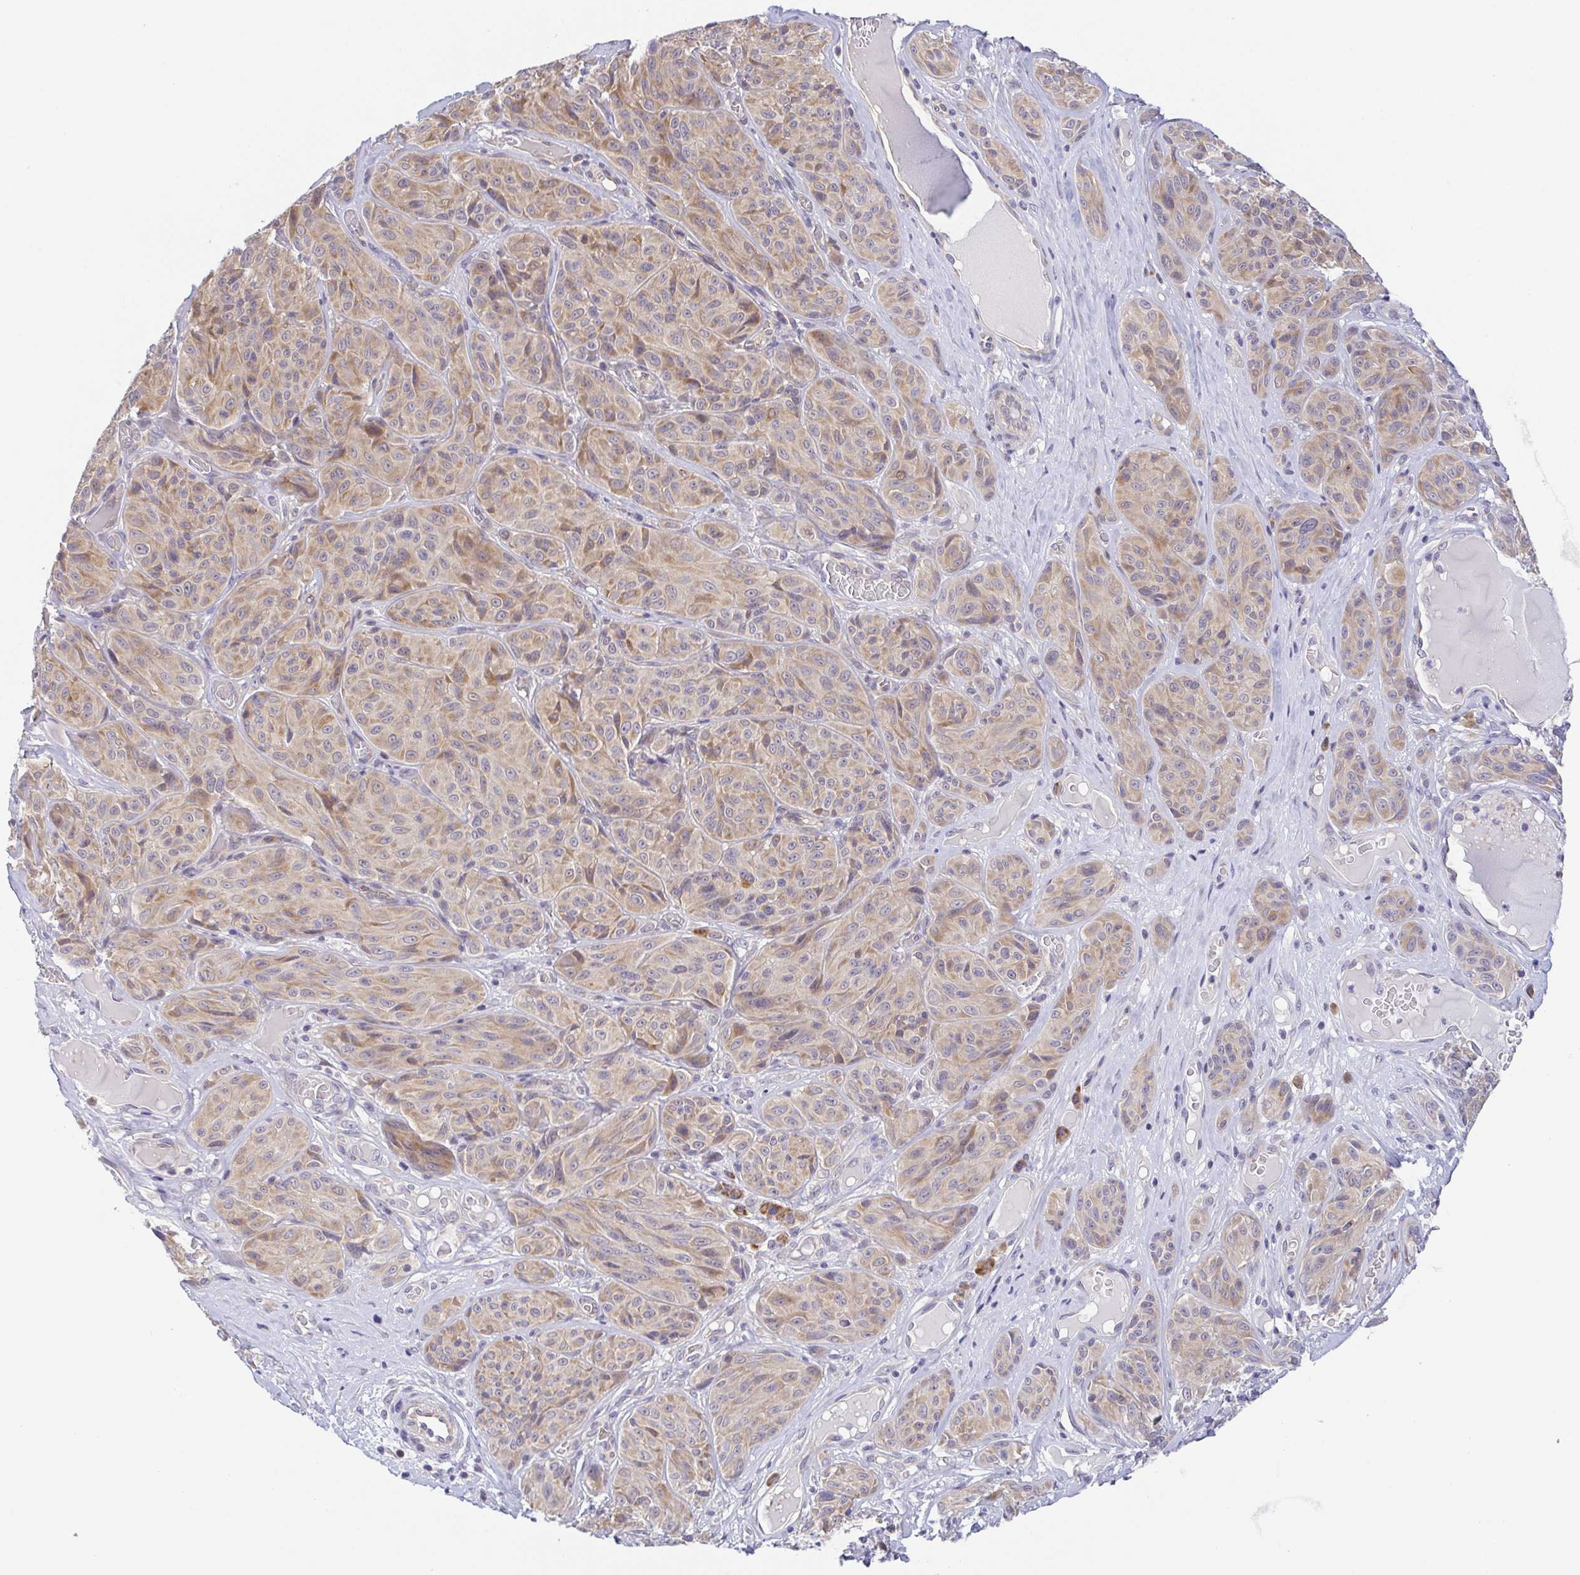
{"staining": {"intensity": "weak", "quantity": ">75%", "location": "cytoplasmic/membranous"}, "tissue": "melanoma", "cell_type": "Tumor cells", "image_type": "cancer", "snomed": [{"axis": "morphology", "description": "Malignant melanoma, NOS"}, {"axis": "topography", "description": "Skin"}], "caption": "Immunohistochemical staining of malignant melanoma reveals low levels of weak cytoplasmic/membranous expression in about >75% of tumor cells. The staining is performed using DAB (3,3'-diaminobenzidine) brown chromogen to label protein expression. The nuclei are counter-stained blue using hematoxylin.", "gene": "BCL2L1", "patient": {"sex": "male", "age": 91}}